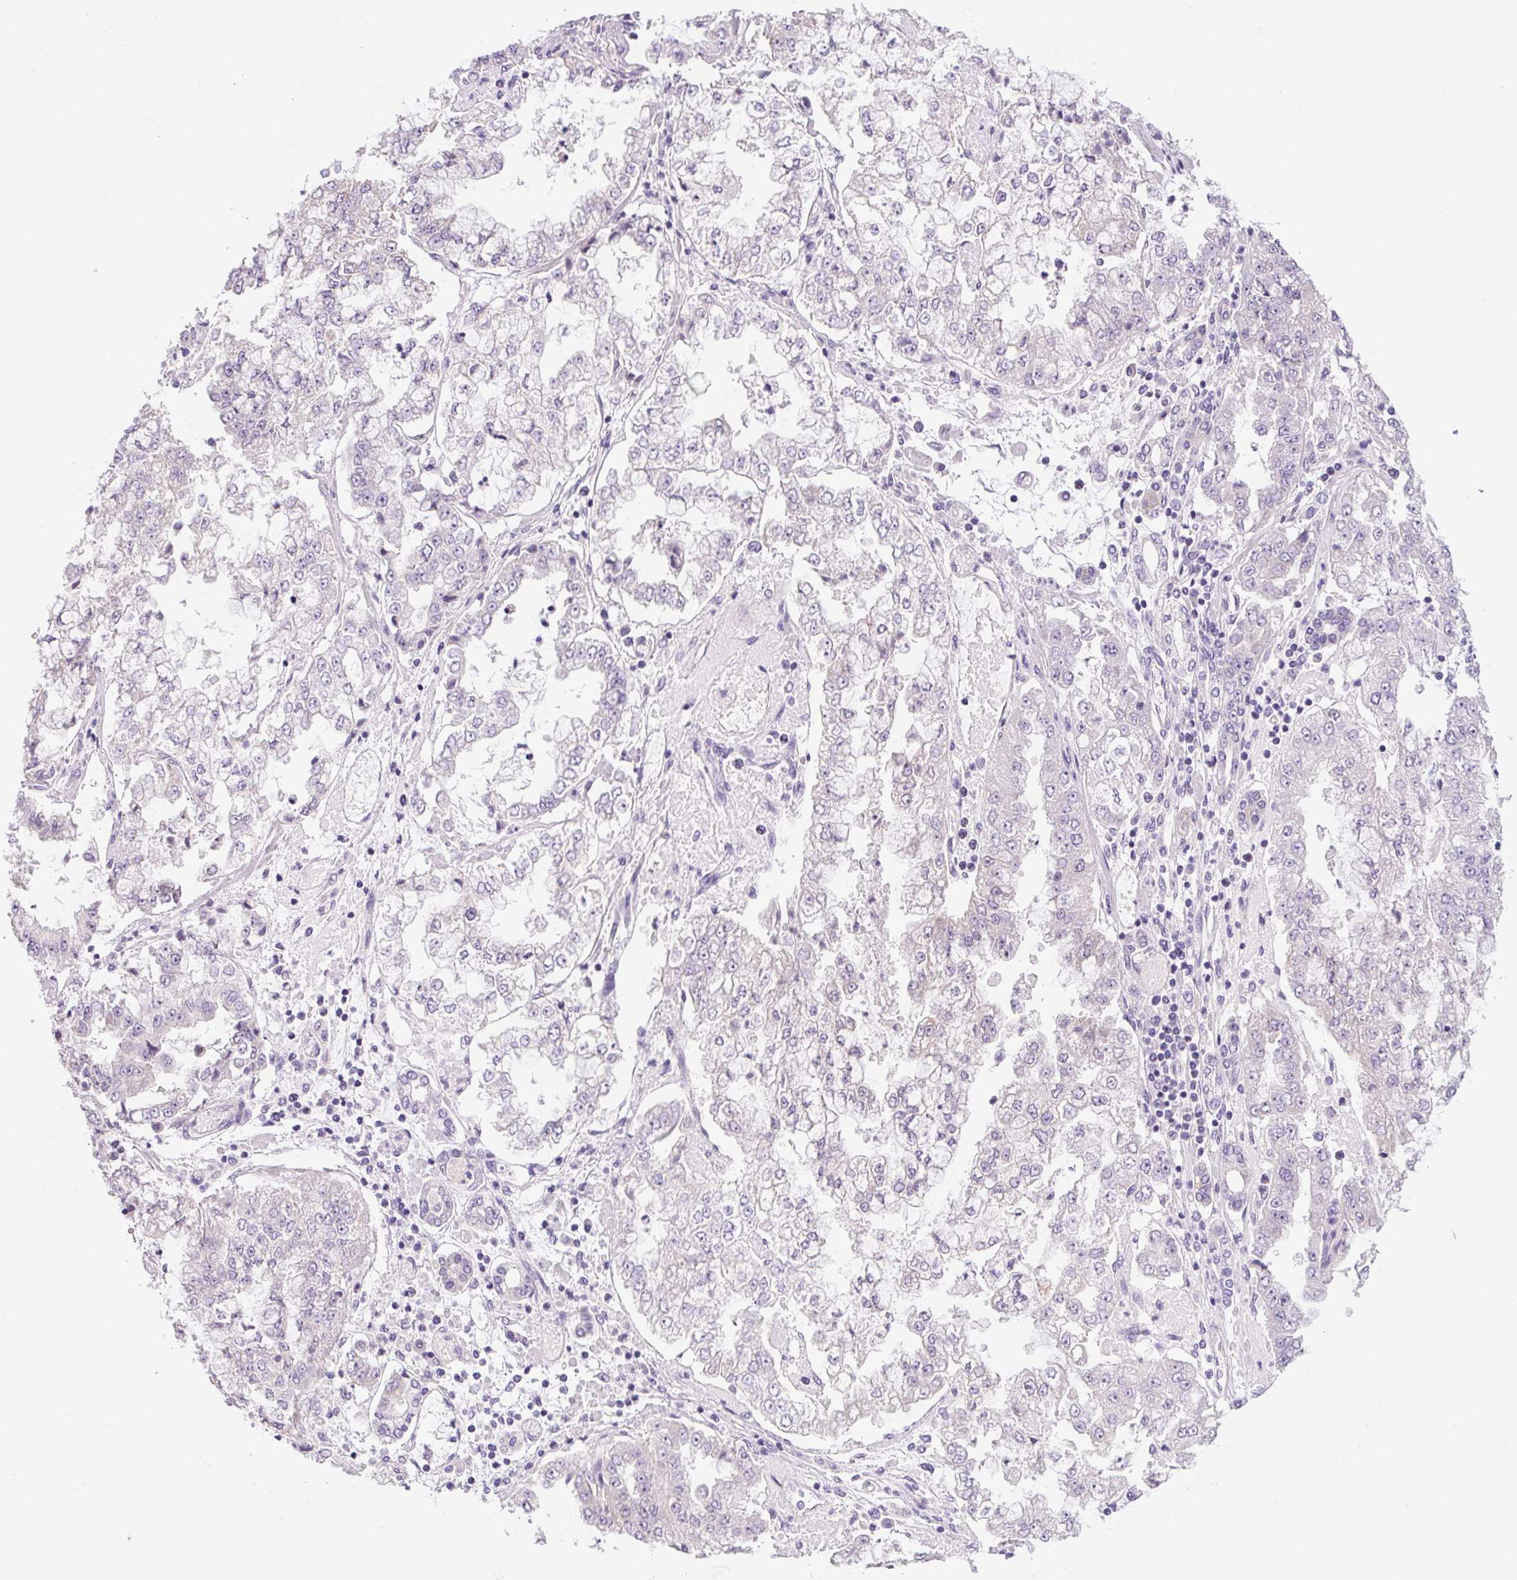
{"staining": {"intensity": "negative", "quantity": "none", "location": "none"}, "tissue": "stomach cancer", "cell_type": "Tumor cells", "image_type": "cancer", "snomed": [{"axis": "morphology", "description": "Adenocarcinoma, NOS"}, {"axis": "topography", "description": "Stomach"}], "caption": "Immunohistochemical staining of human stomach adenocarcinoma reveals no significant staining in tumor cells.", "gene": "UBL3", "patient": {"sex": "male", "age": 76}}